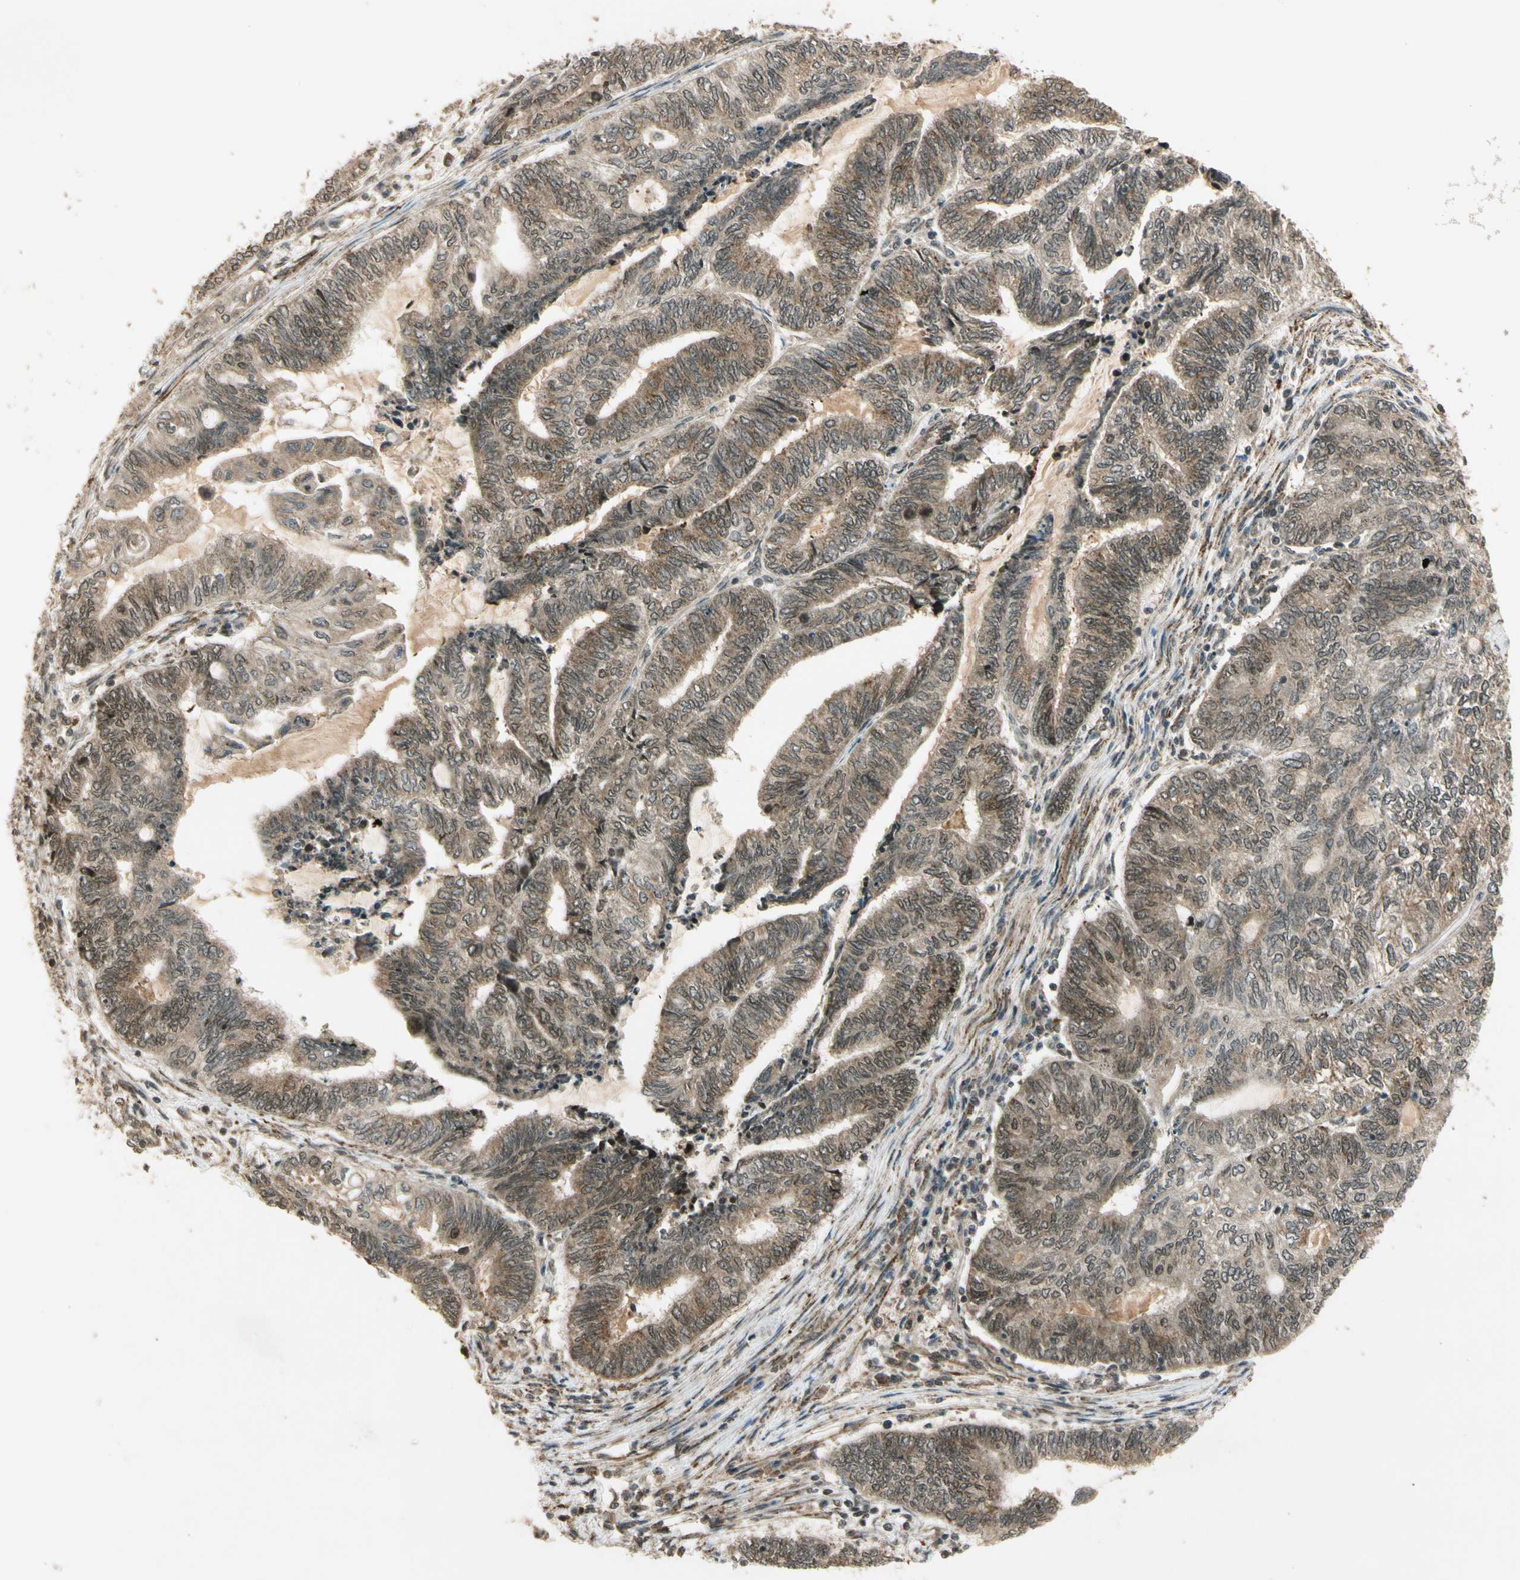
{"staining": {"intensity": "moderate", "quantity": ">75%", "location": "cytoplasmic/membranous,nuclear"}, "tissue": "endometrial cancer", "cell_type": "Tumor cells", "image_type": "cancer", "snomed": [{"axis": "morphology", "description": "Adenocarcinoma, NOS"}, {"axis": "topography", "description": "Uterus"}, {"axis": "topography", "description": "Endometrium"}], "caption": "This histopathology image shows endometrial adenocarcinoma stained with immunohistochemistry (IHC) to label a protein in brown. The cytoplasmic/membranous and nuclear of tumor cells show moderate positivity for the protein. Nuclei are counter-stained blue.", "gene": "ZNF135", "patient": {"sex": "female", "age": 70}}